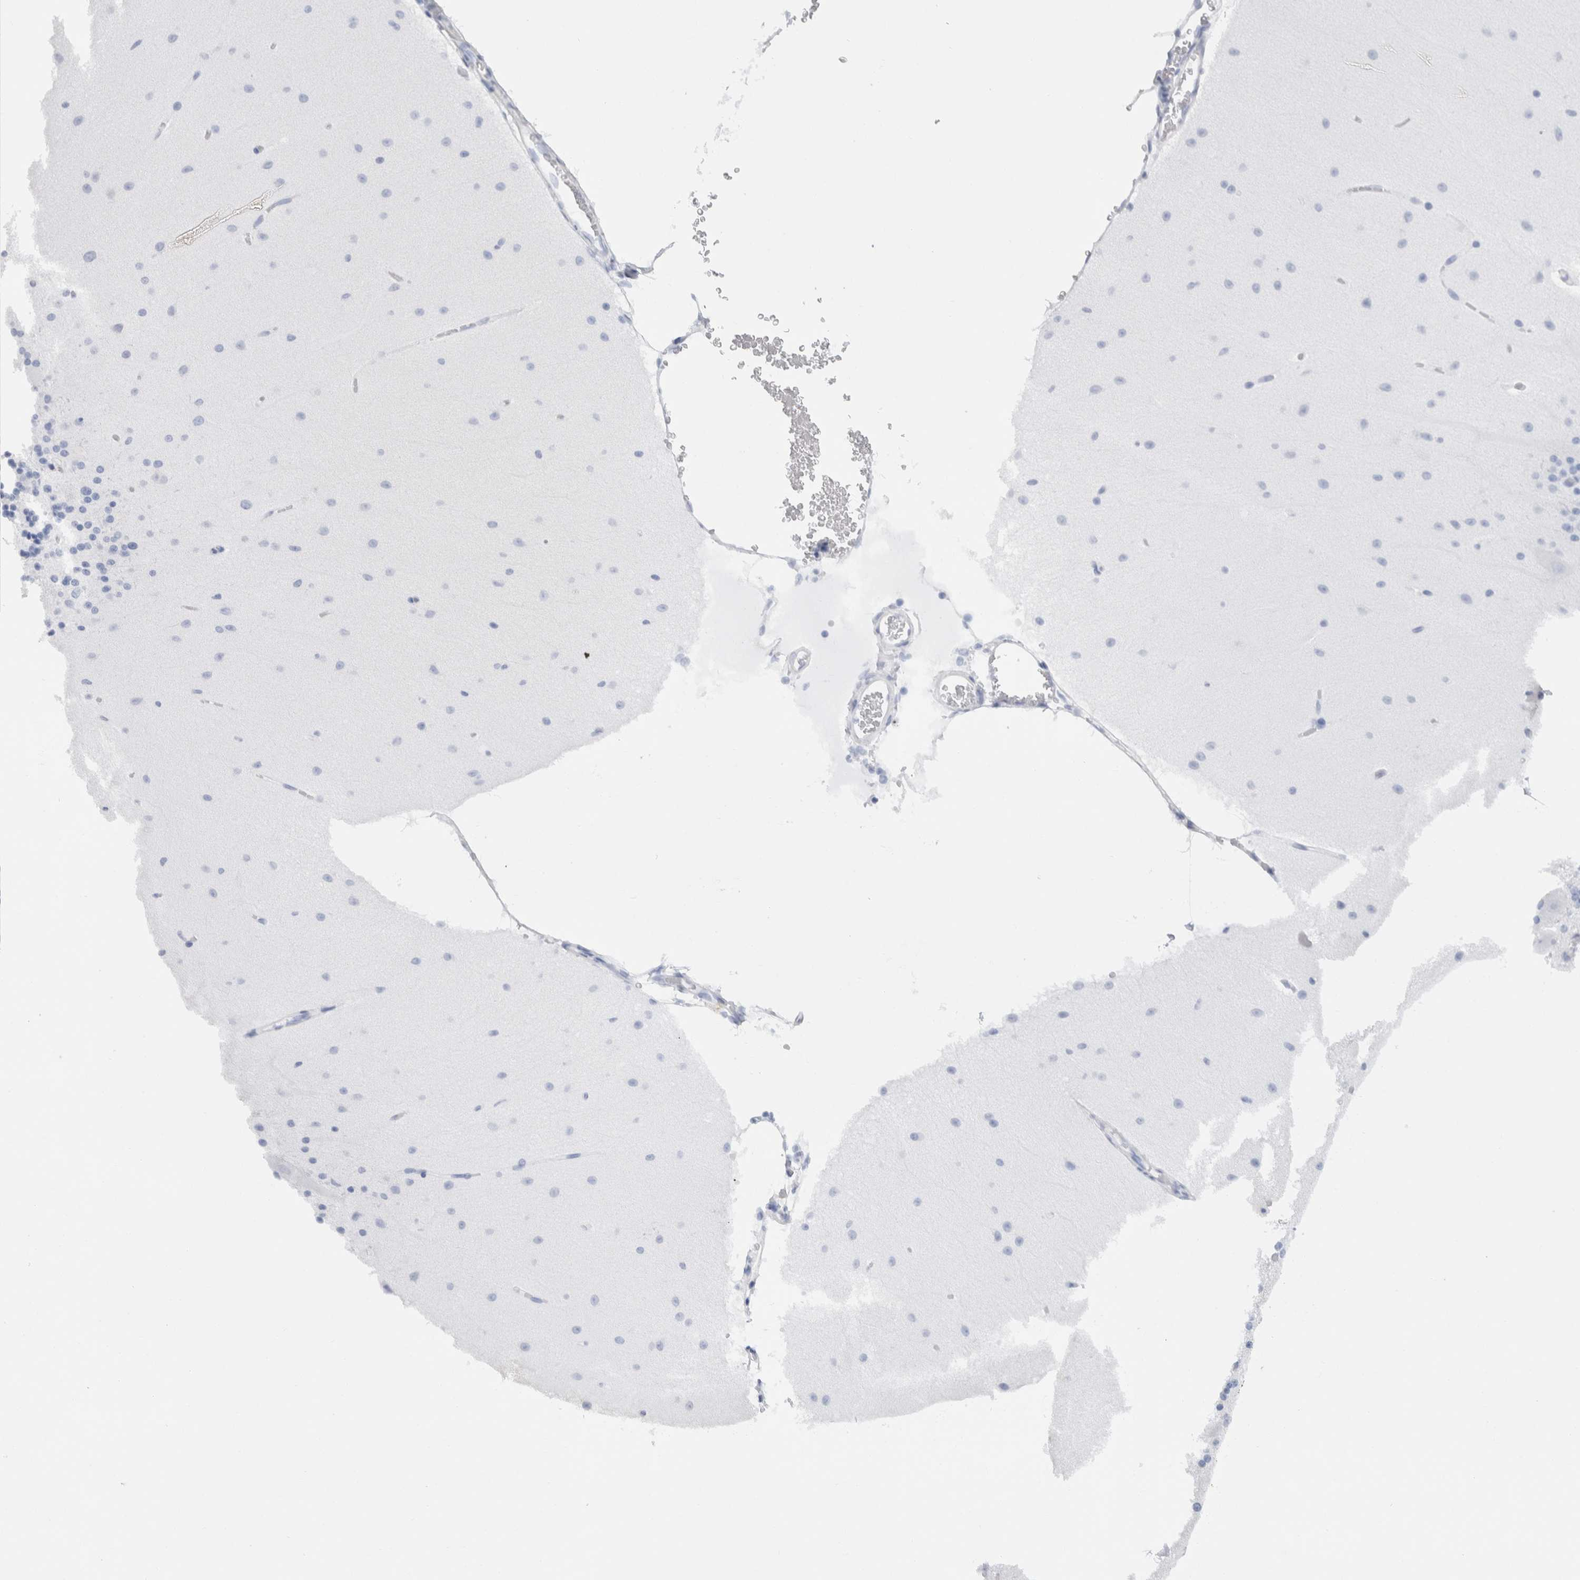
{"staining": {"intensity": "negative", "quantity": "none", "location": "none"}, "tissue": "cerebellum", "cell_type": "Cells in granular layer", "image_type": "normal", "snomed": [{"axis": "morphology", "description": "Normal tissue, NOS"}, {"axis": "topography", "description": "Cerebellum"}], "caption": "High power microscopy histopathology image of an immunohistochemistry (IHC) histopathology image of normal cerebellum, revealing no significant staining in cells in granular layer.", "gene": "METRNL", "patient": {"sex": "female", "age": 54}}